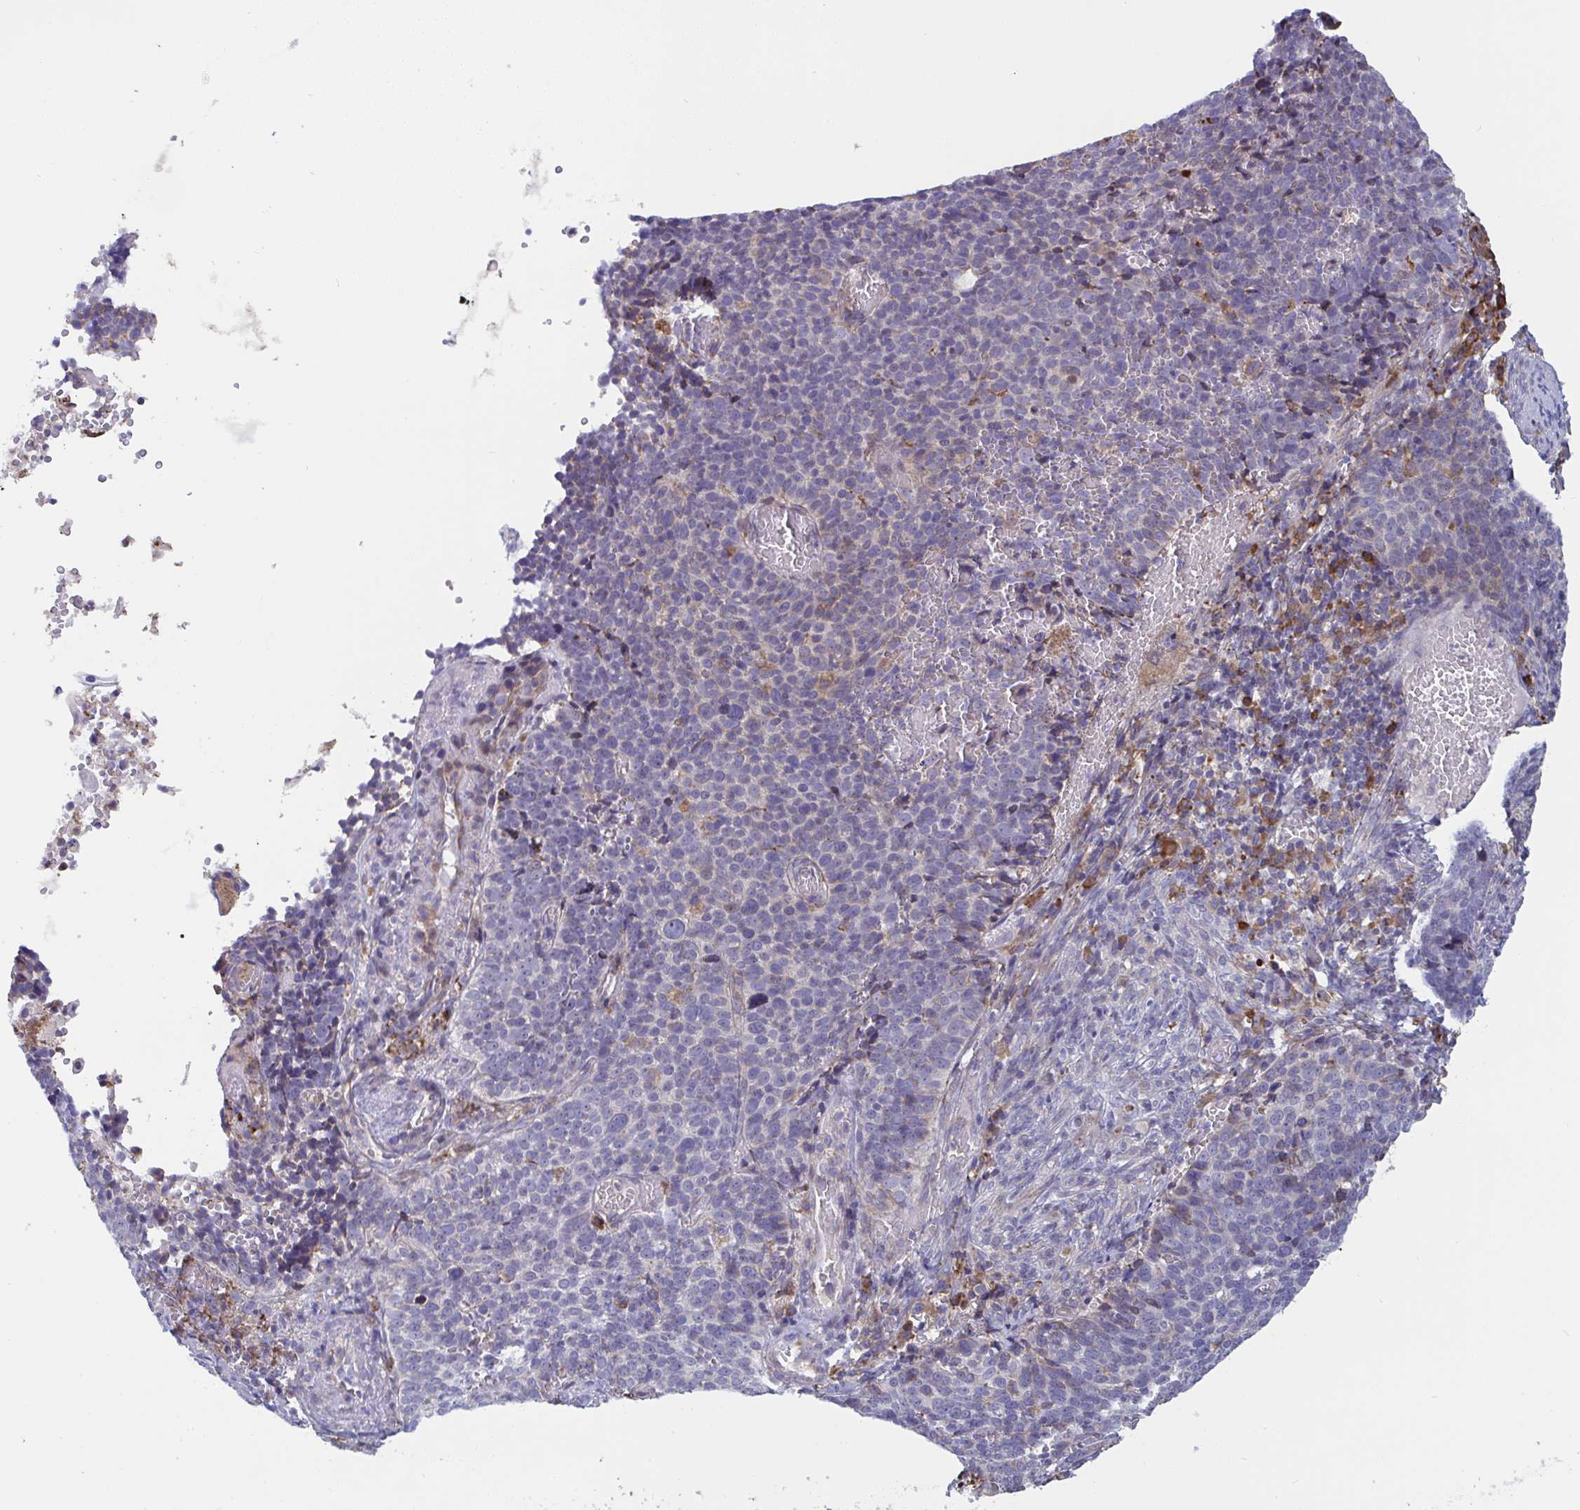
{"staining": {"intensity": "negative", "quantity": "none", "location": "none"}, "tissue": "cervical cancer", "cell_type": "Tumor cells", "image_type": "cancer", "snomed": [{"axis": "morphology", "description": "Normal tissue, NOS"}, {"axis": "morphology", "description": "Squamous cell carcinoma, NOS"}, {"axis": "topography", "description": "Cervix"}], "caption": "Tumor cells show no significant protein staining in cervical squamous cell carcinoma.", "gene": "MYMK", "patient": {"sex": "female", "age": 39}}